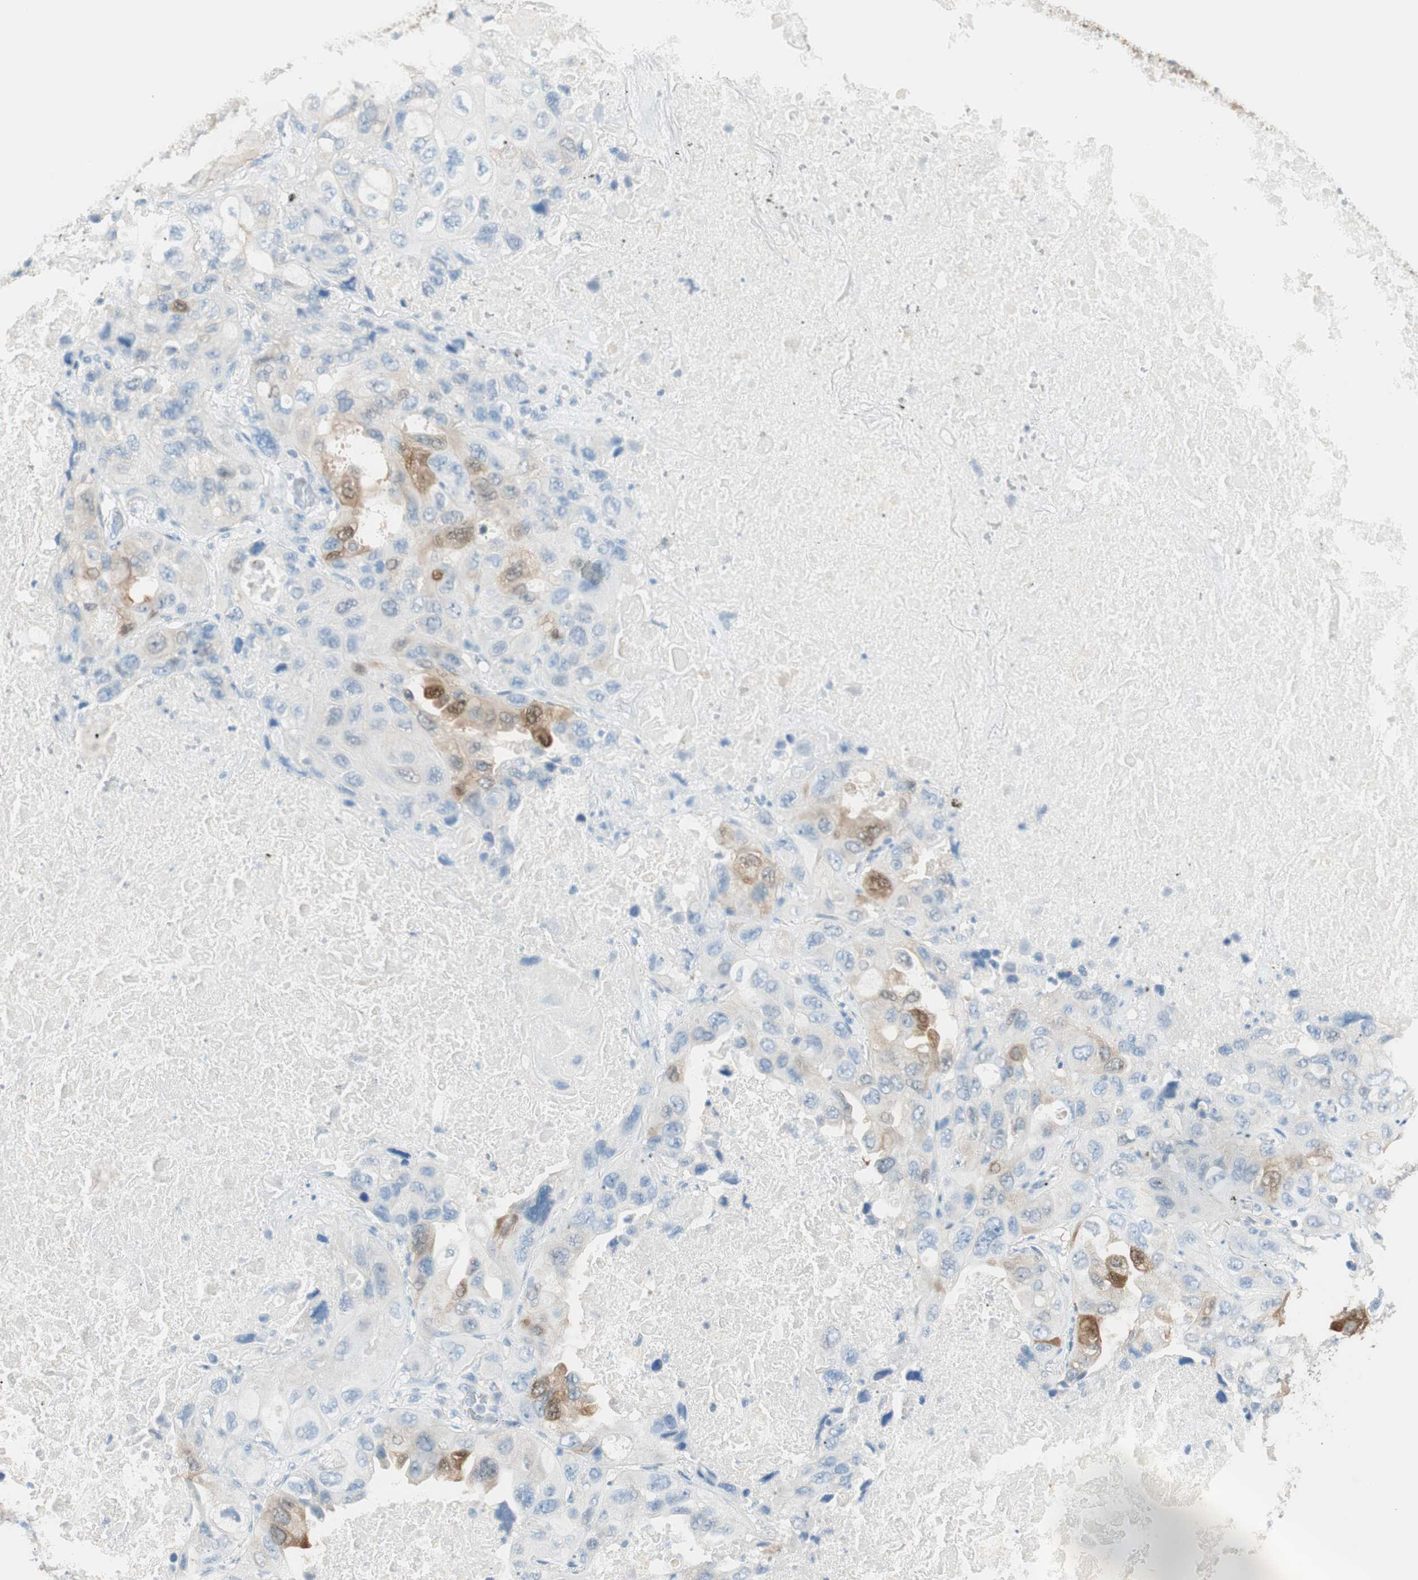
{"staining": {"intensity": "strong", "quantity": "25%-75%", "location": "cytoplasmic/membranous,nuclear"}, "tissue": "lung cancer", "cell_type": "Tumor cells", "image_type": "cancer", "snomed": [{"axis": "morphology", "description": "Squamous cell carcinoma, NOS"}, {"axis": "topography", "description": "Lung"}], "caption": "Immunohistochemistry (IHC) (DAB (3,3'-diaminobenzidine)) staining of lung cancer reveals strong cytoplasmic/membranous and nuclear protein positivity in about 25%-75% of tumor cells.", "gene": "HPGD", "patient": {"sex": "female", "age": 73}}